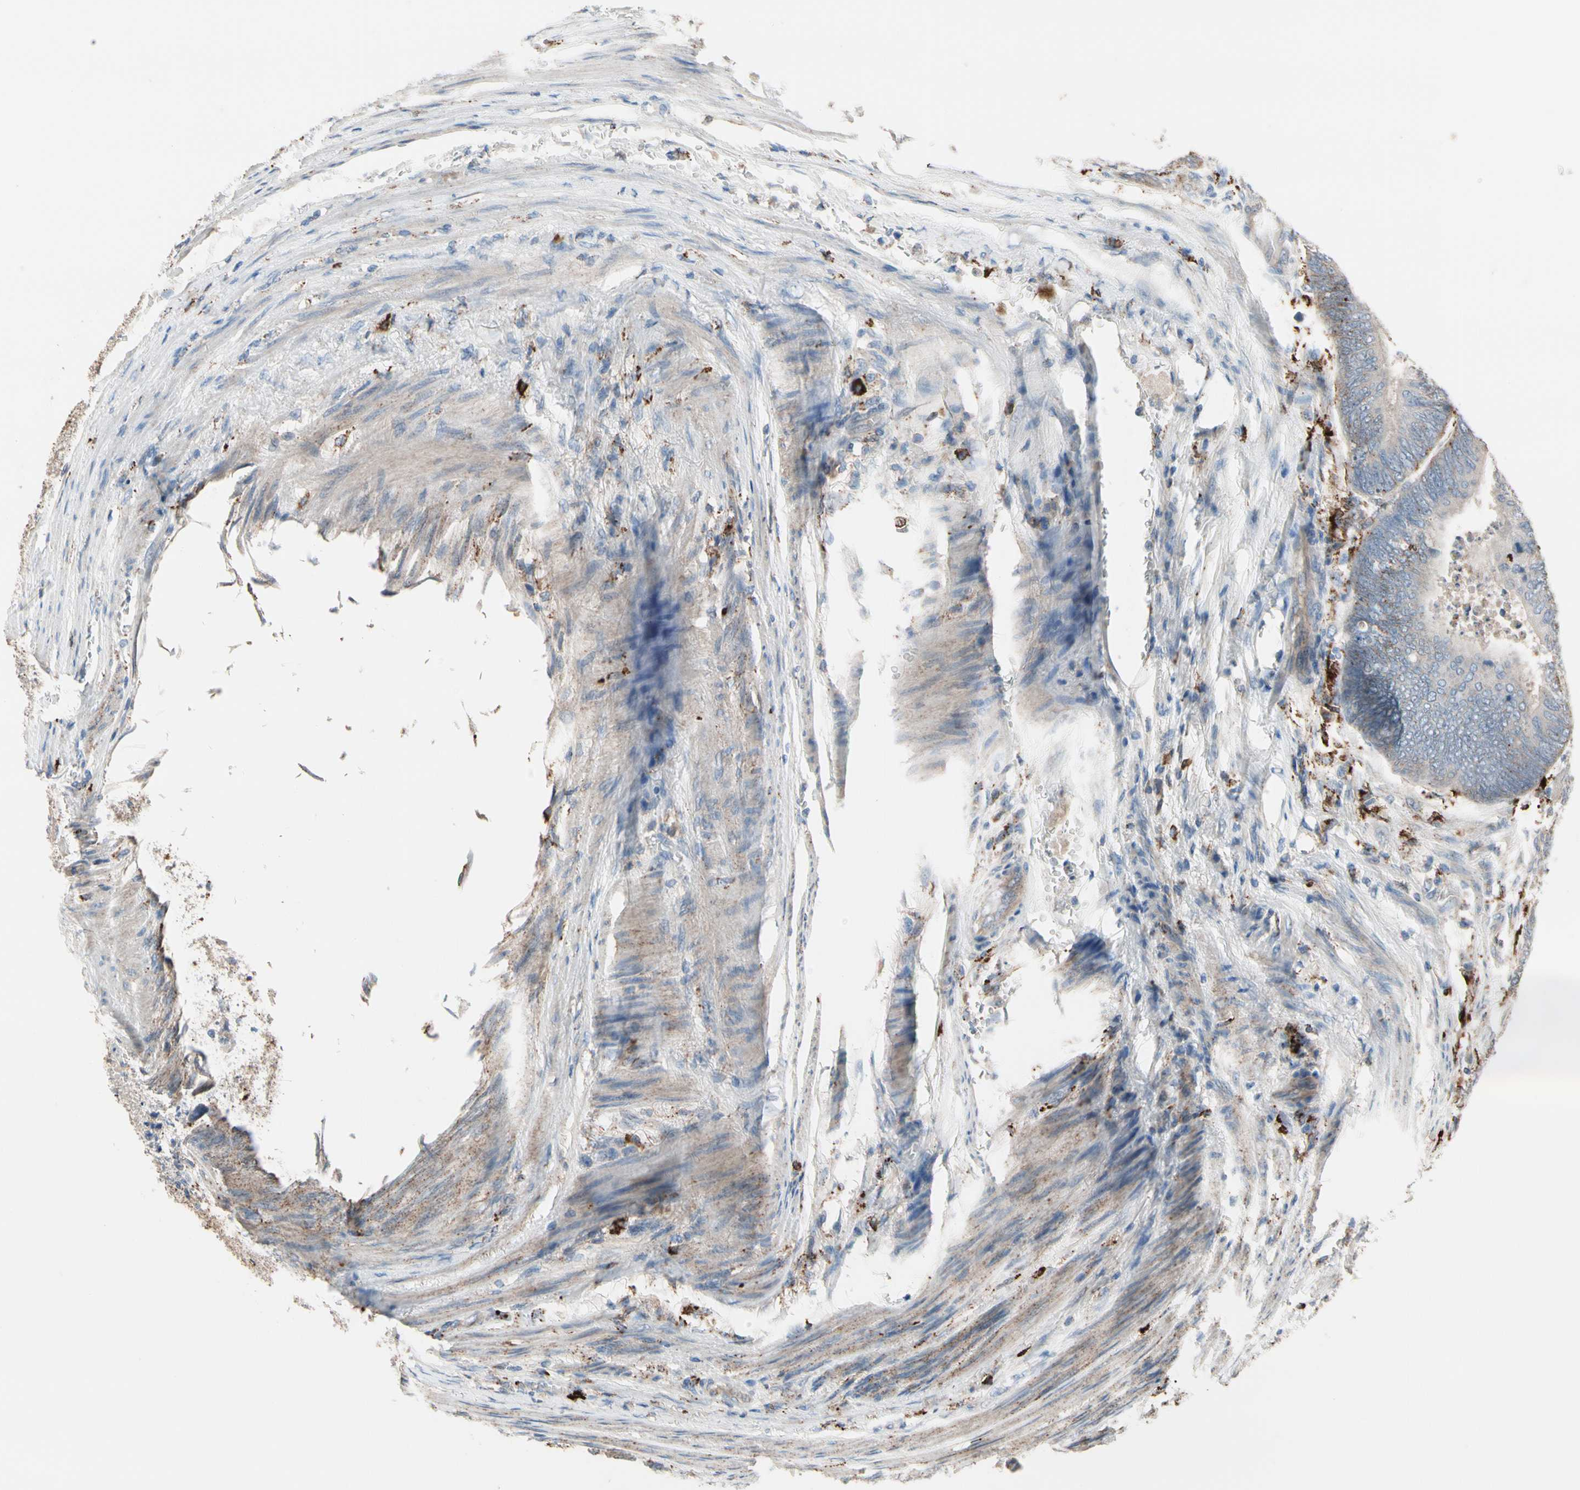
{"staining": {"intensity": "moderate", "quantity": "<25%", "location": "cytoplasmic/membranous"}, "tissue": "colorectal cancer", "cell_type": "Tumor cells", "image_type": "cancer", "snomed": [{"axis": "morphology", "description": "Normal tissue, NOS"}, {"axis": "morphology", "description": "Adenocarcinoma, NOS"}, {"axis": "topography", "description": "Rectum"}, {"axis": "topography", "description": "Peripheral nerve tissue"}], "caption": "Protein expression analysis of colorectal cancer displays moderate cytoplasmic/membranous expression in about <25% of tumor cells.", "gene": "GM2A", "patient": {"sex": "male", "age": 92}}